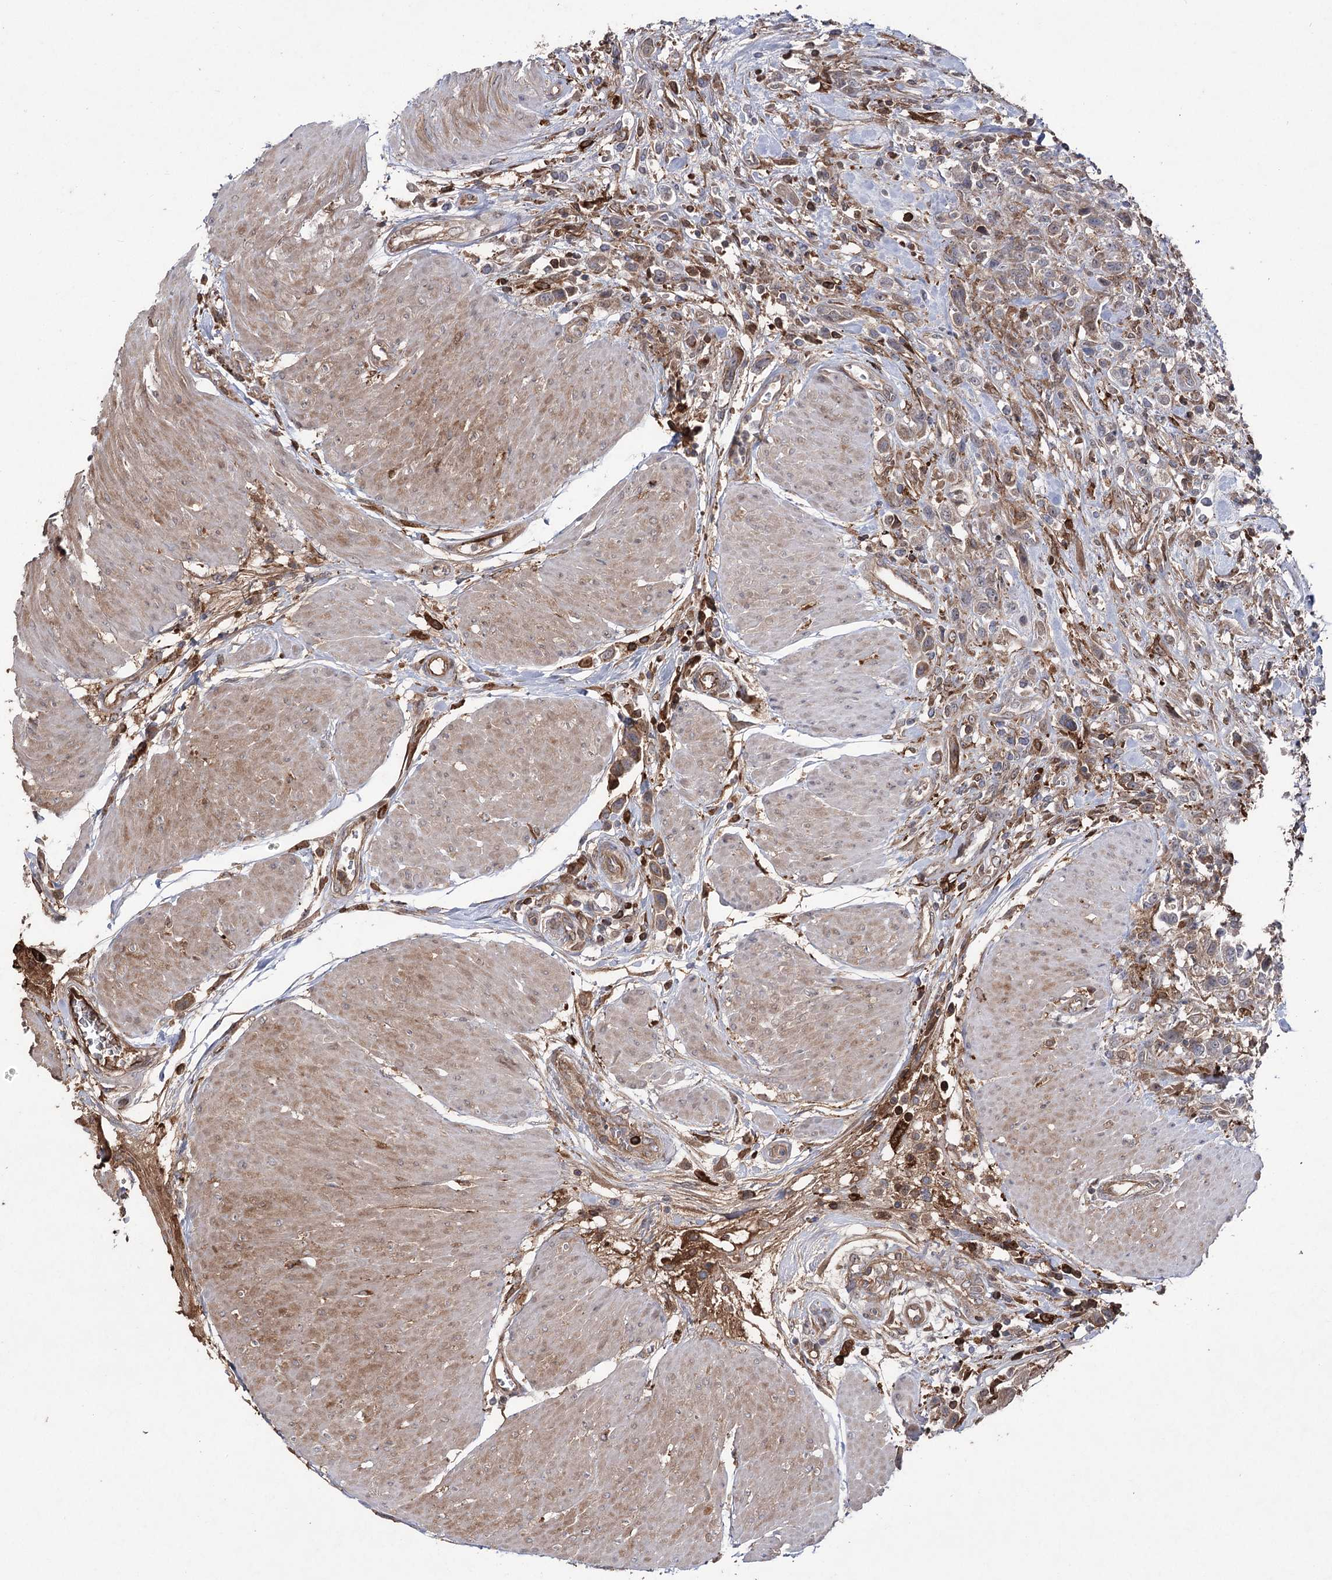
{"staining": {"intensity": "weak", "quantity": "25%-75%", "location": "cytoplasmic/membranous"}, "tissue": "urothelial cancer", "cell_type": "Tumor cells", "image_type": "cancer", "snomed": [{"axis": "morphology", "description": "Urothelial carcinoma, High grade"}, {"axis": "topography", "description": "Urinary bladder"}], "caption": "High-grade urothelial carcinoma stained with IHC exhibits weak cytoplasmic/membranous positivity in about 25%-75% of tumor cells. (DAB IHC with brightfield microscopy, high magnification).", "gene": "OTUD1", "patient": {"sex": "male", "age": 50}}